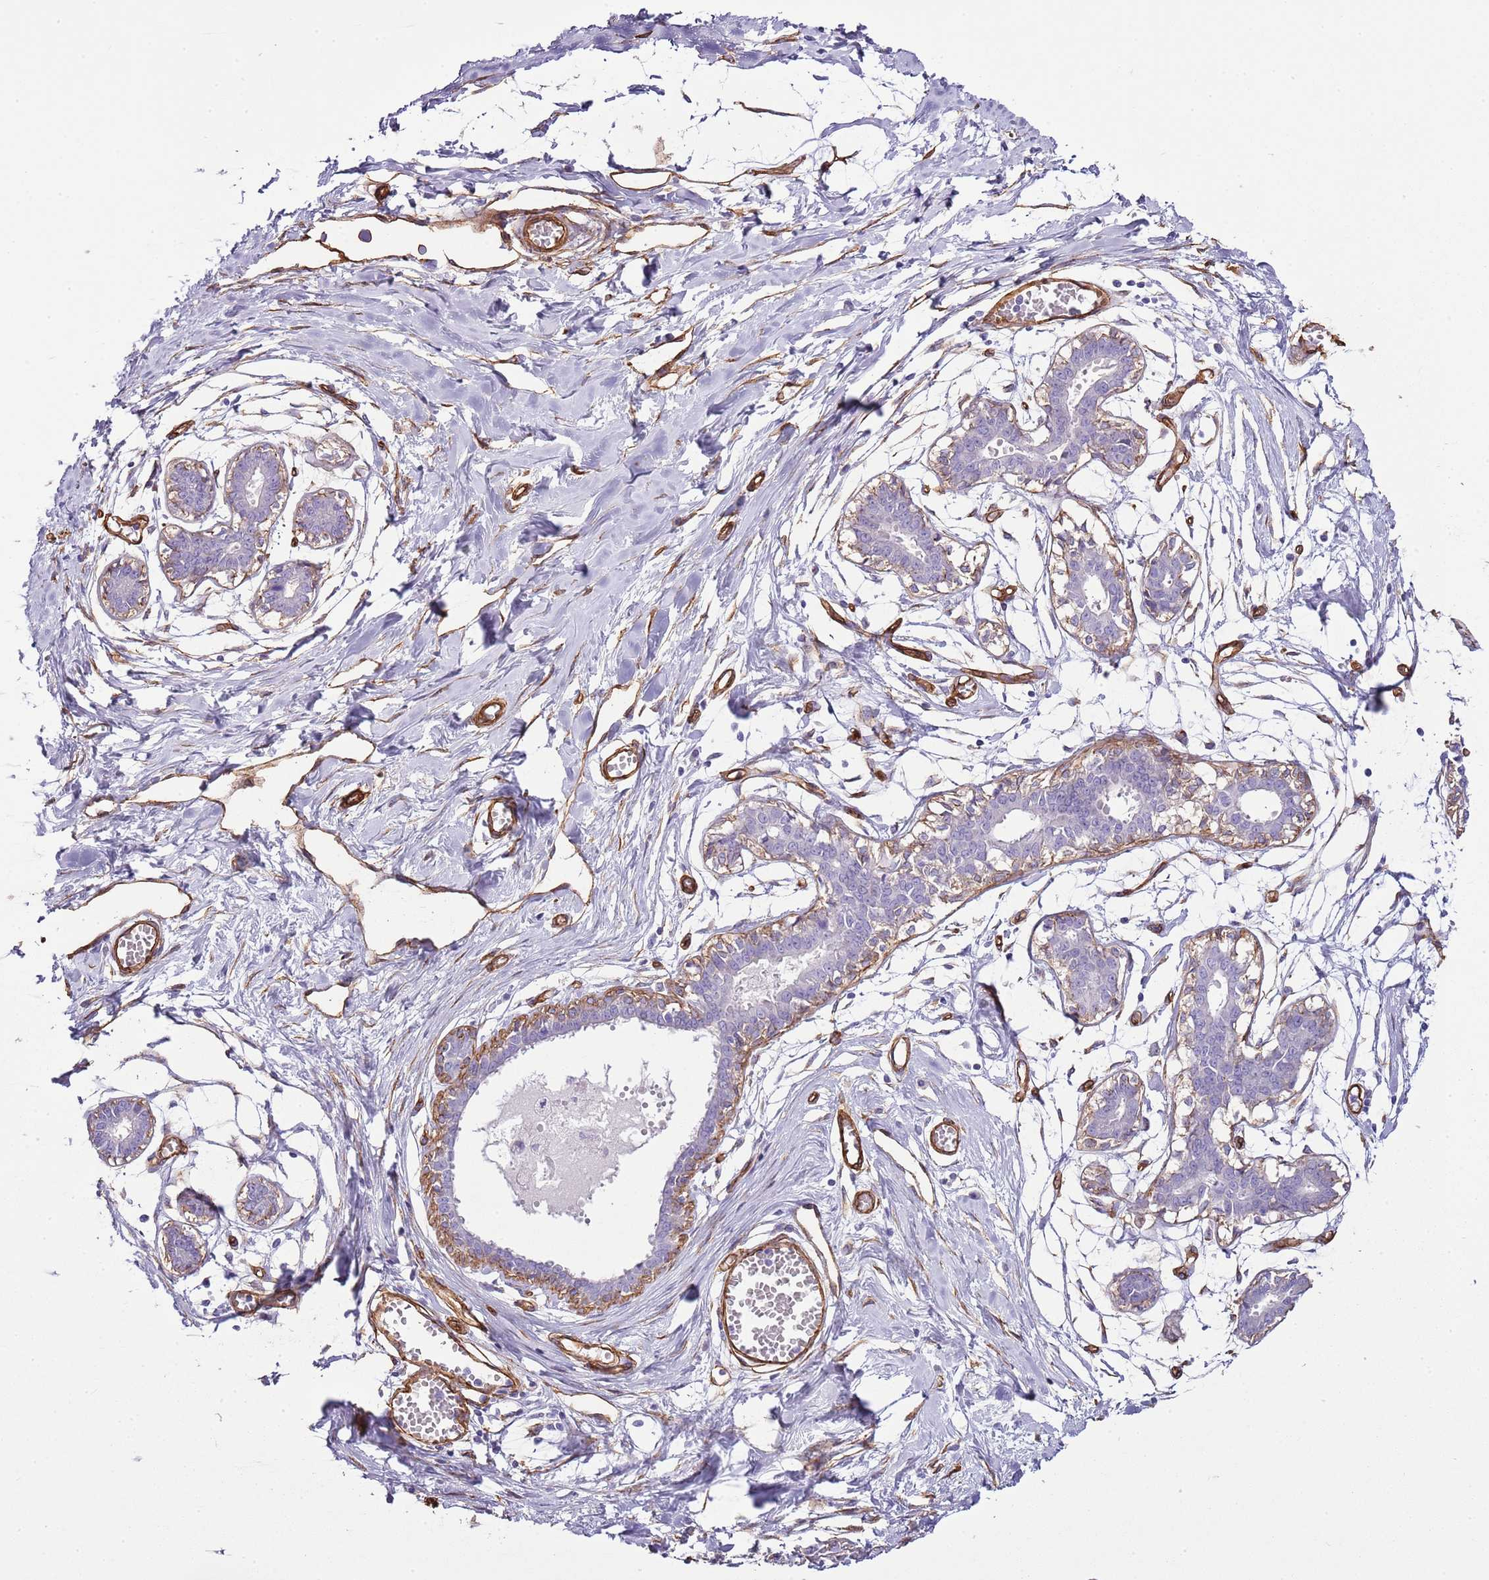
{"staining": {"intensity": "negative", "quantity": "none", "location": "none"}, "tissue": "breast", "cell_type": "Adipocytes", "image_type": "normal", "snomed": [{"axis": "morphology", "description": "Normal tissue, NOS"}, {"axis": "topography", "description": "Breast"}], "caption": "Immunohistochemistry (IHC) histopathology image of unremarkable breast: human breast stained with DAB exhibits no significant protein positivity in adipocytes.", "gene": "CTDSPL", "patient": {"sex": "female", "age": 27}}